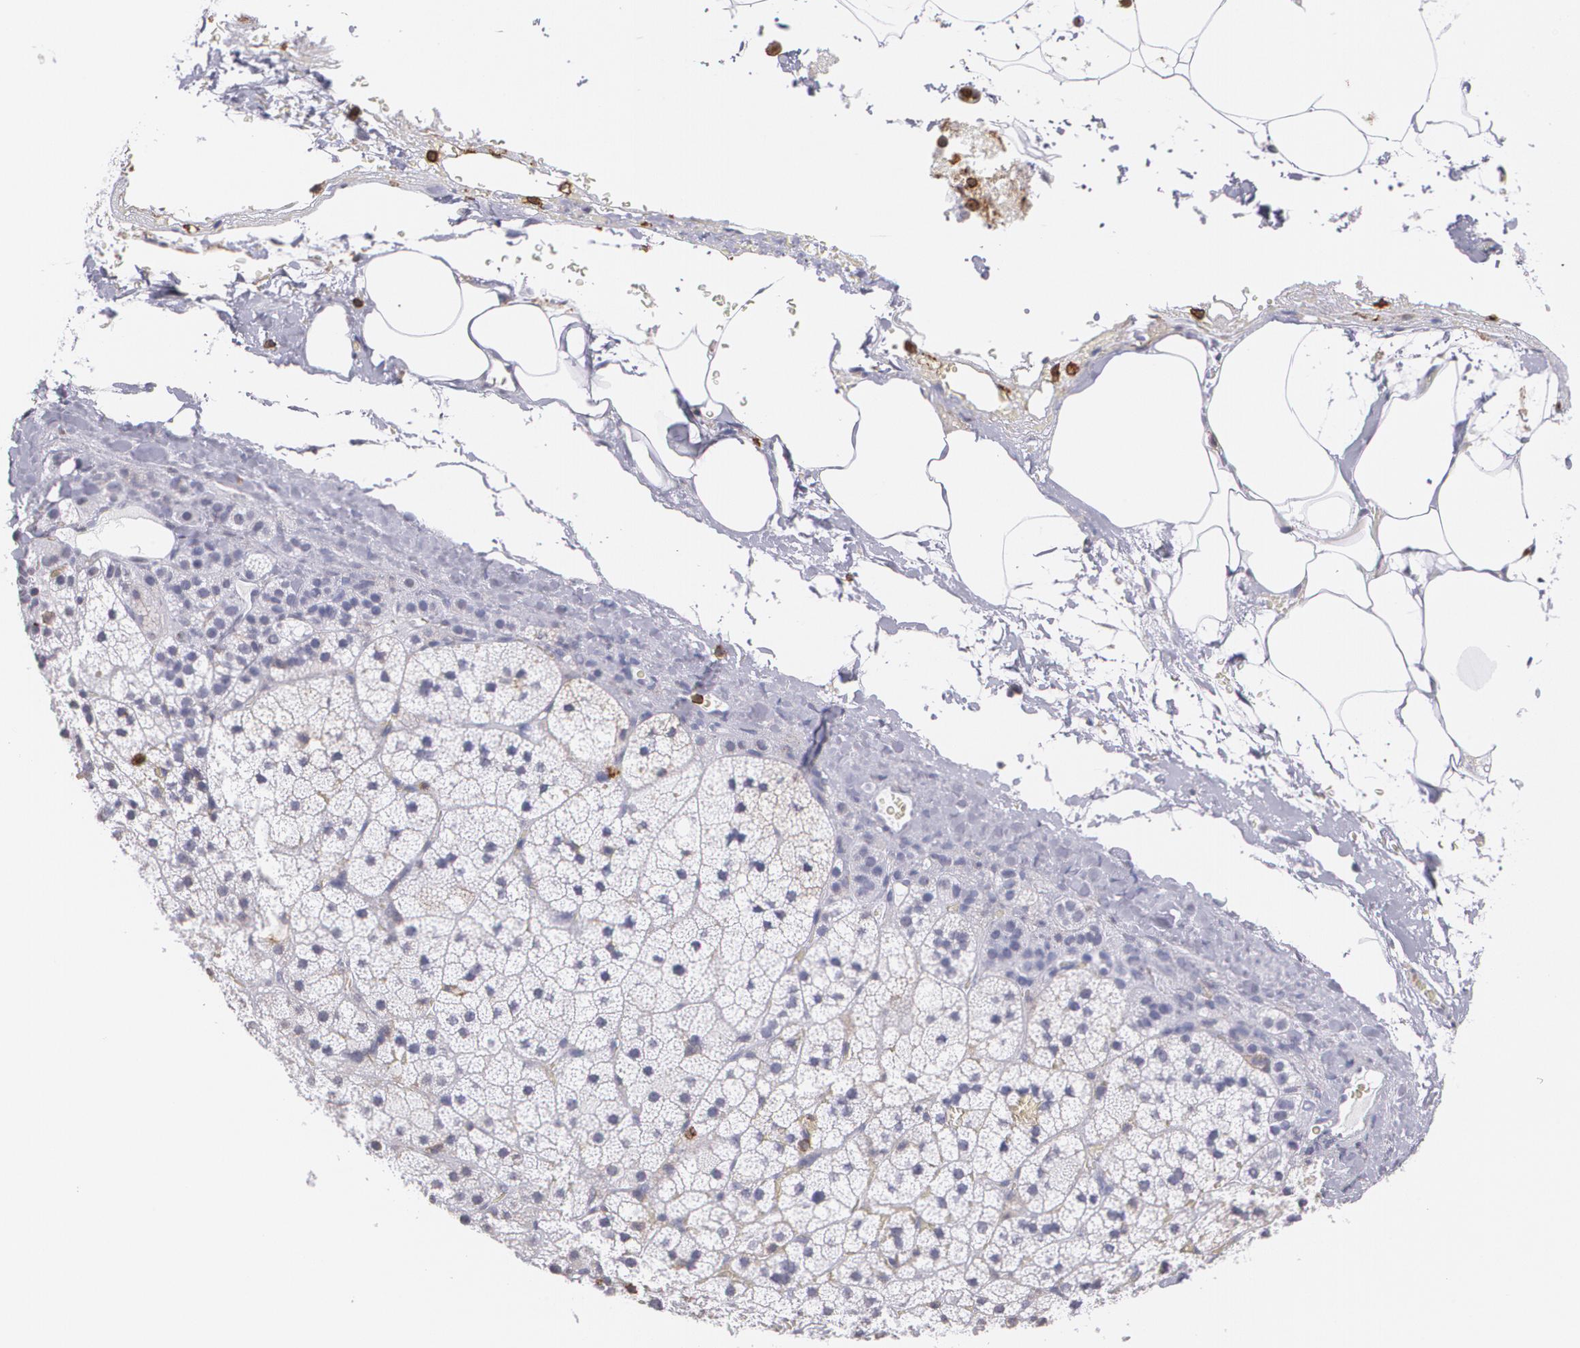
{"staining": {"intensity": "negative", "quantity": "none", "location": "none"}, "tissue": "adrenal gland", "cell_type": "Glandular cells", "image_type": "normal", "snomed": [{"axis": "morphology", "description": "Normal tissue, NOS"}, {"axis": "topography", "description": "Adrenal gland"}], "caption": "This image is of unremarkable adrenal gland stained with immunohistochemistry to label a protein in brown with the nuclei are counter-stained blue. There is no staining in glandular cells.", "gene": "PTPRC", "patient": {"sex": "male", "age": 35}}